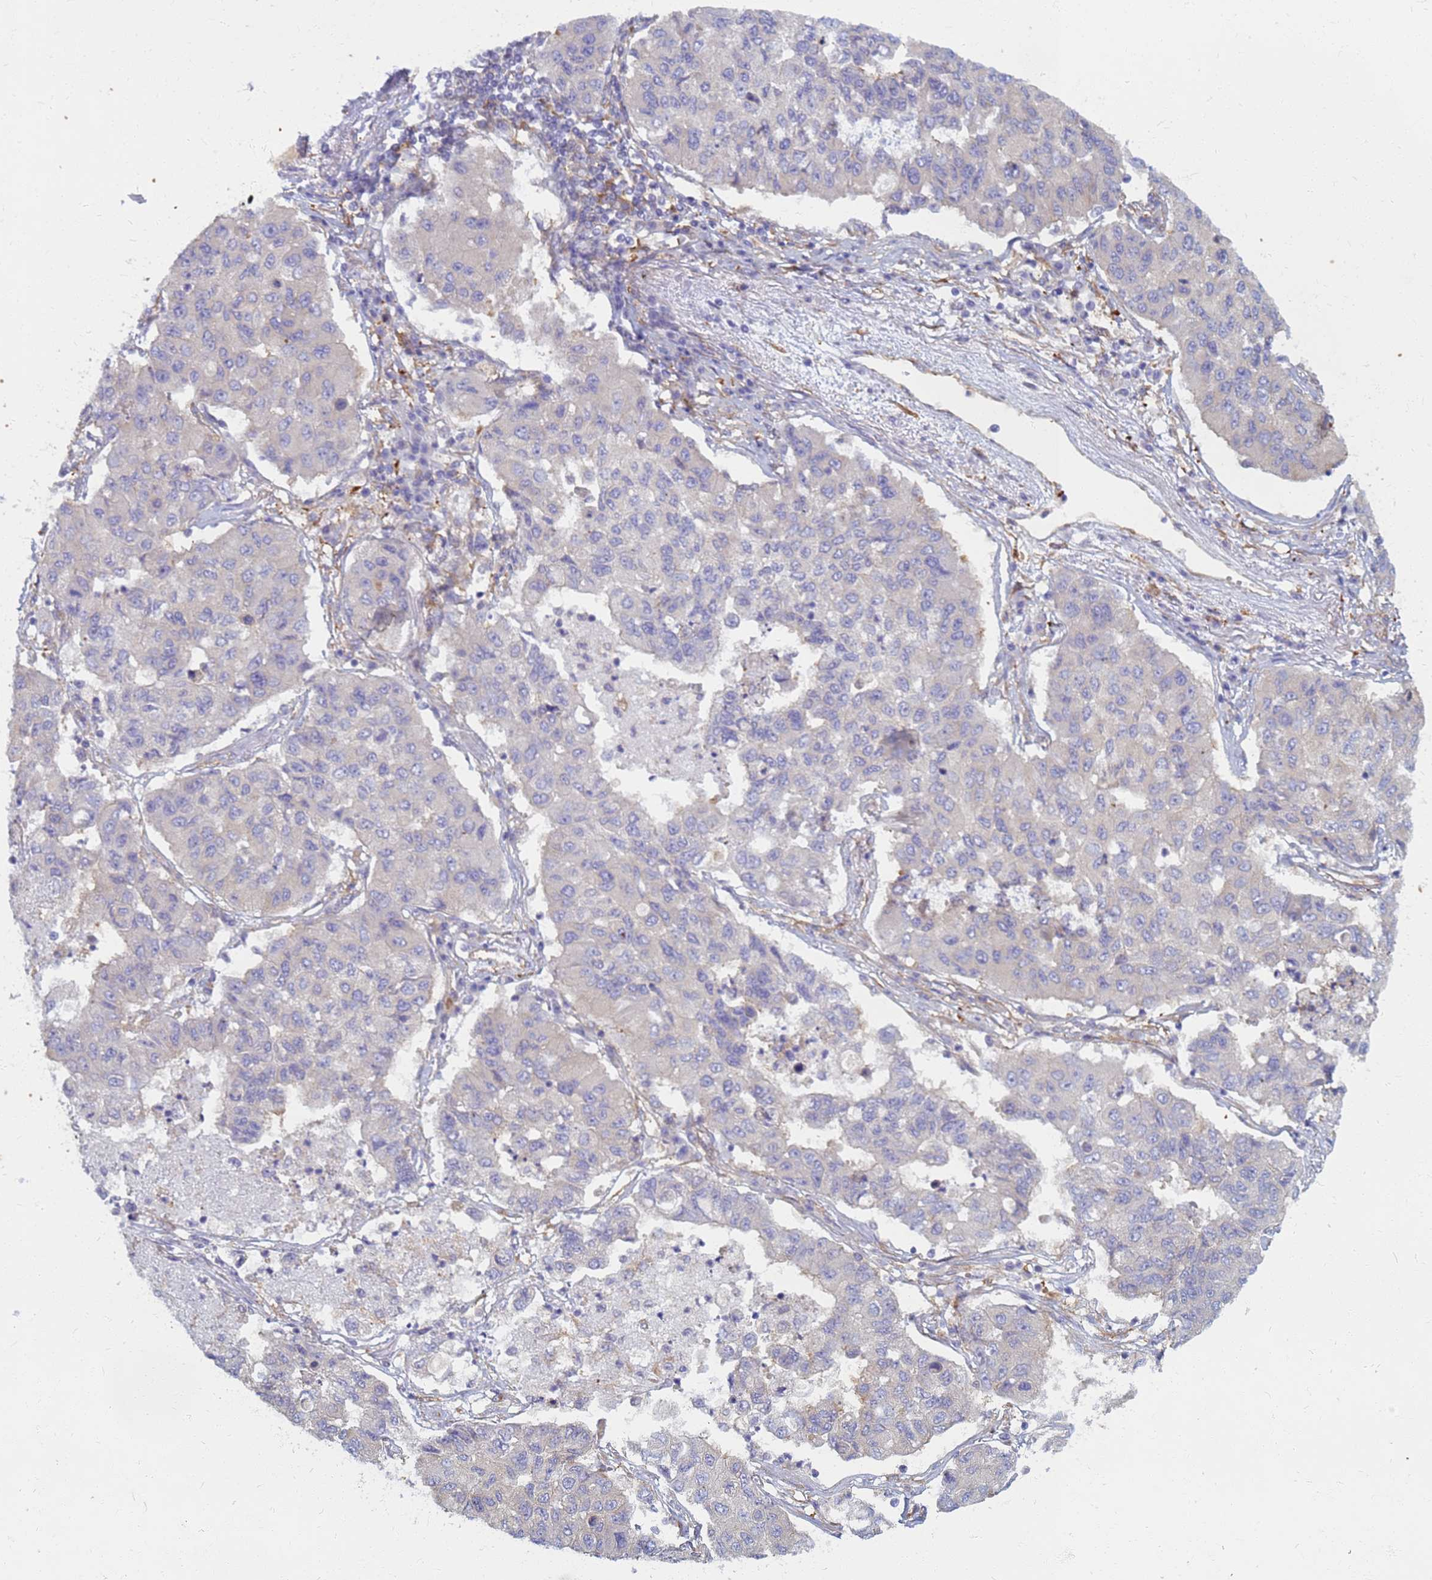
{"staining": {"intensity": "negative", "quantity": "none", "location": "none"}, "tissue": "lung cancer", "cell_type": "Tumor cells", "image_type": "cancer", "snomed": [{"axis": "morphology", "description": "Squamous cell carcinoma, NOS"}, {"axis": "topography", "description": "Lung"}], "caption": "Tumor cells show no significant protein expression in lung cancer (squamous cell carcinoma). Nuclei are stained in blue.", "gene": "EEA1", "patient": {"sex": "male", "age": 74}}